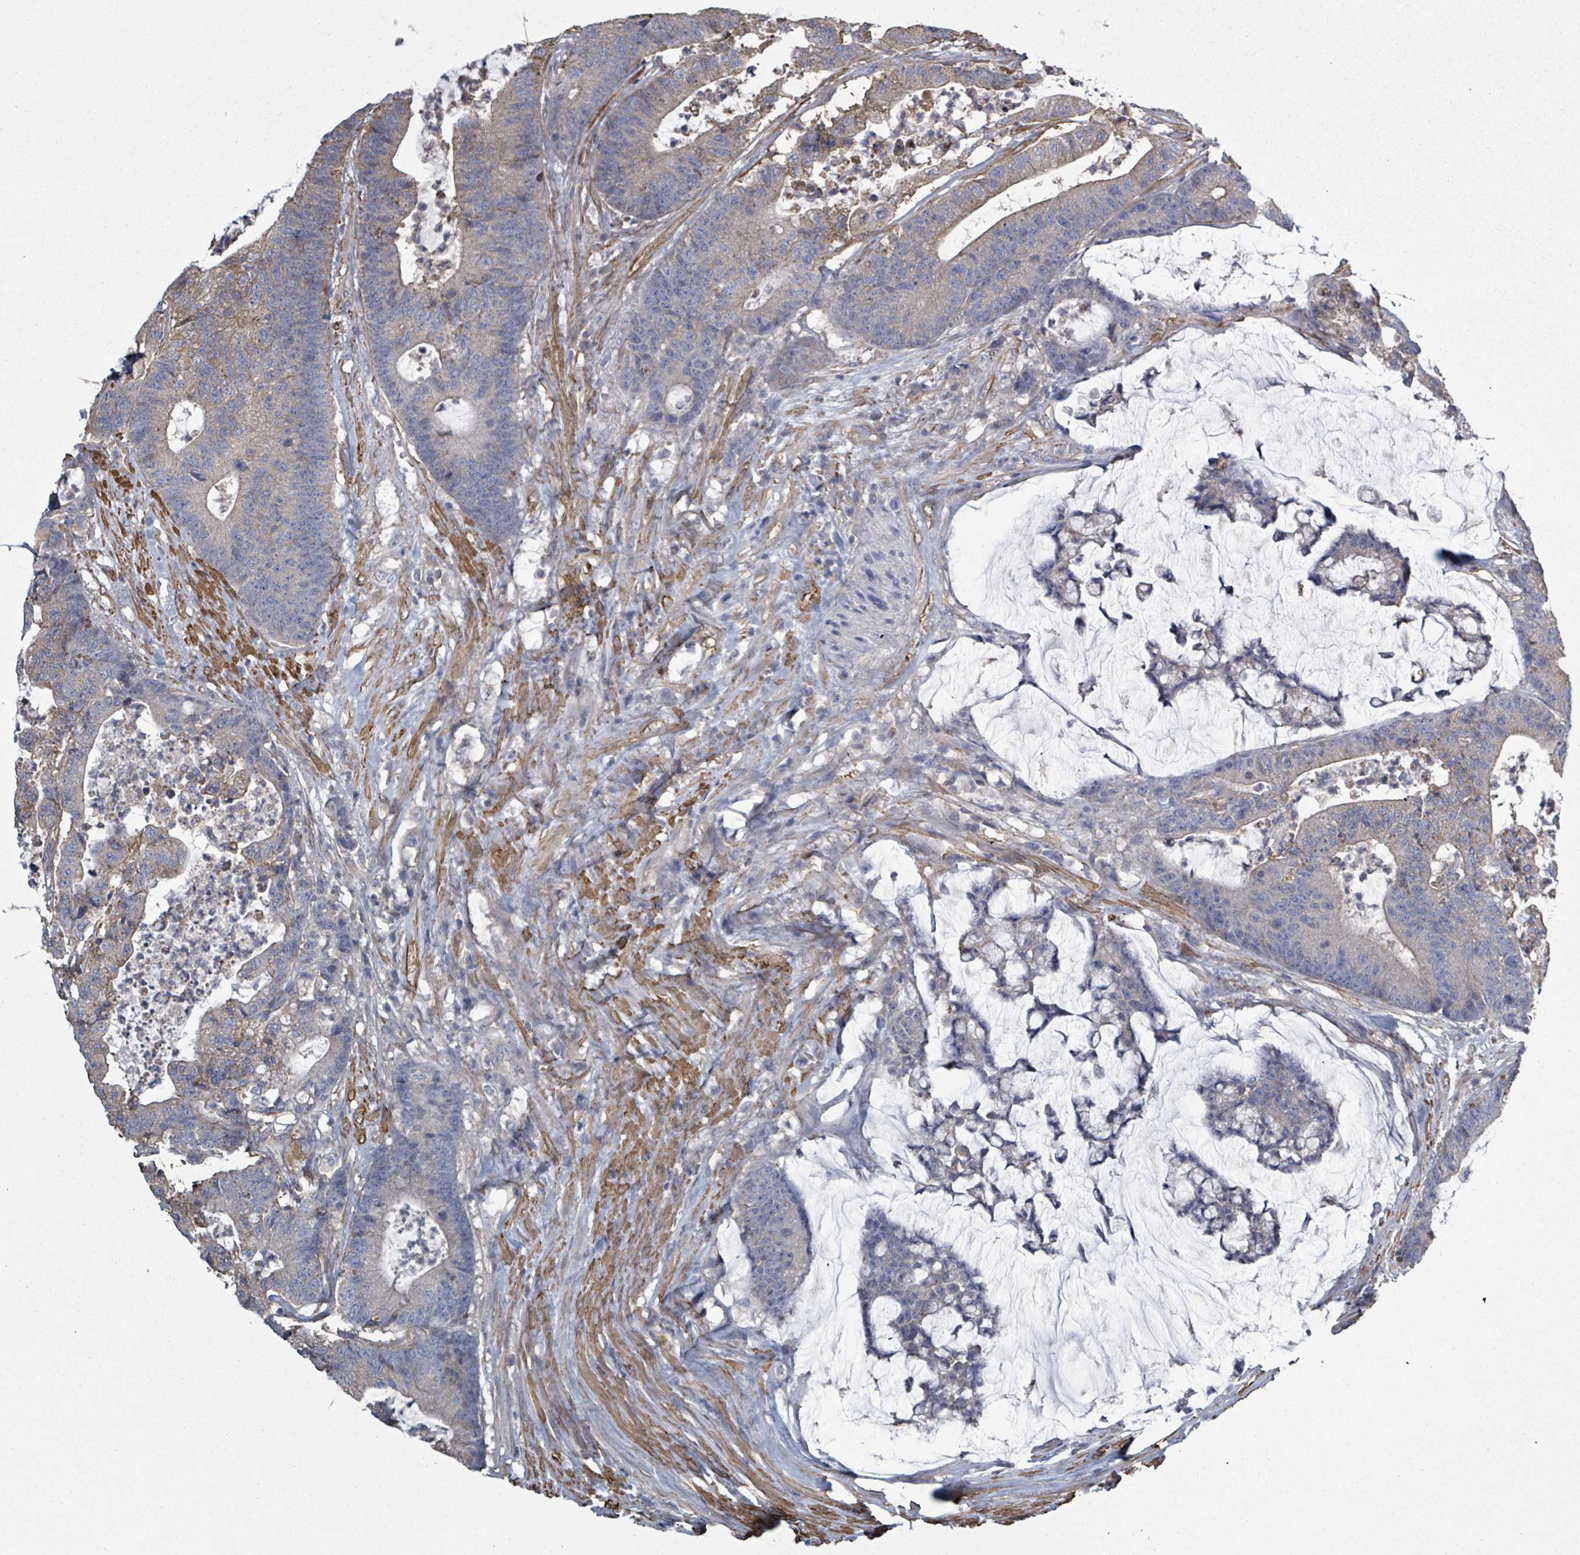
{"staining": {"intensity": "moderate", "quantity": "<25%", "location": "cytoplasmic/membranous"}, "tissue": "colorectal cancer", "cell_type": "Tumor cells", "image_type": "cancer", "snomed": [{"axis": "morphology", "description": "Adenocarcinoma, NOS"}, {"axis": "topography", "description": "Colon"}], "caption": "A brown stain highlights moderate cytoplasmic/membranous staining of a protein in human colorectal cancer tumor cells. The protein is shown in brown color, while the nuclei are stained blue.", "gene": "ADCK1", "patient": {"sex": "female", "age": 84}}